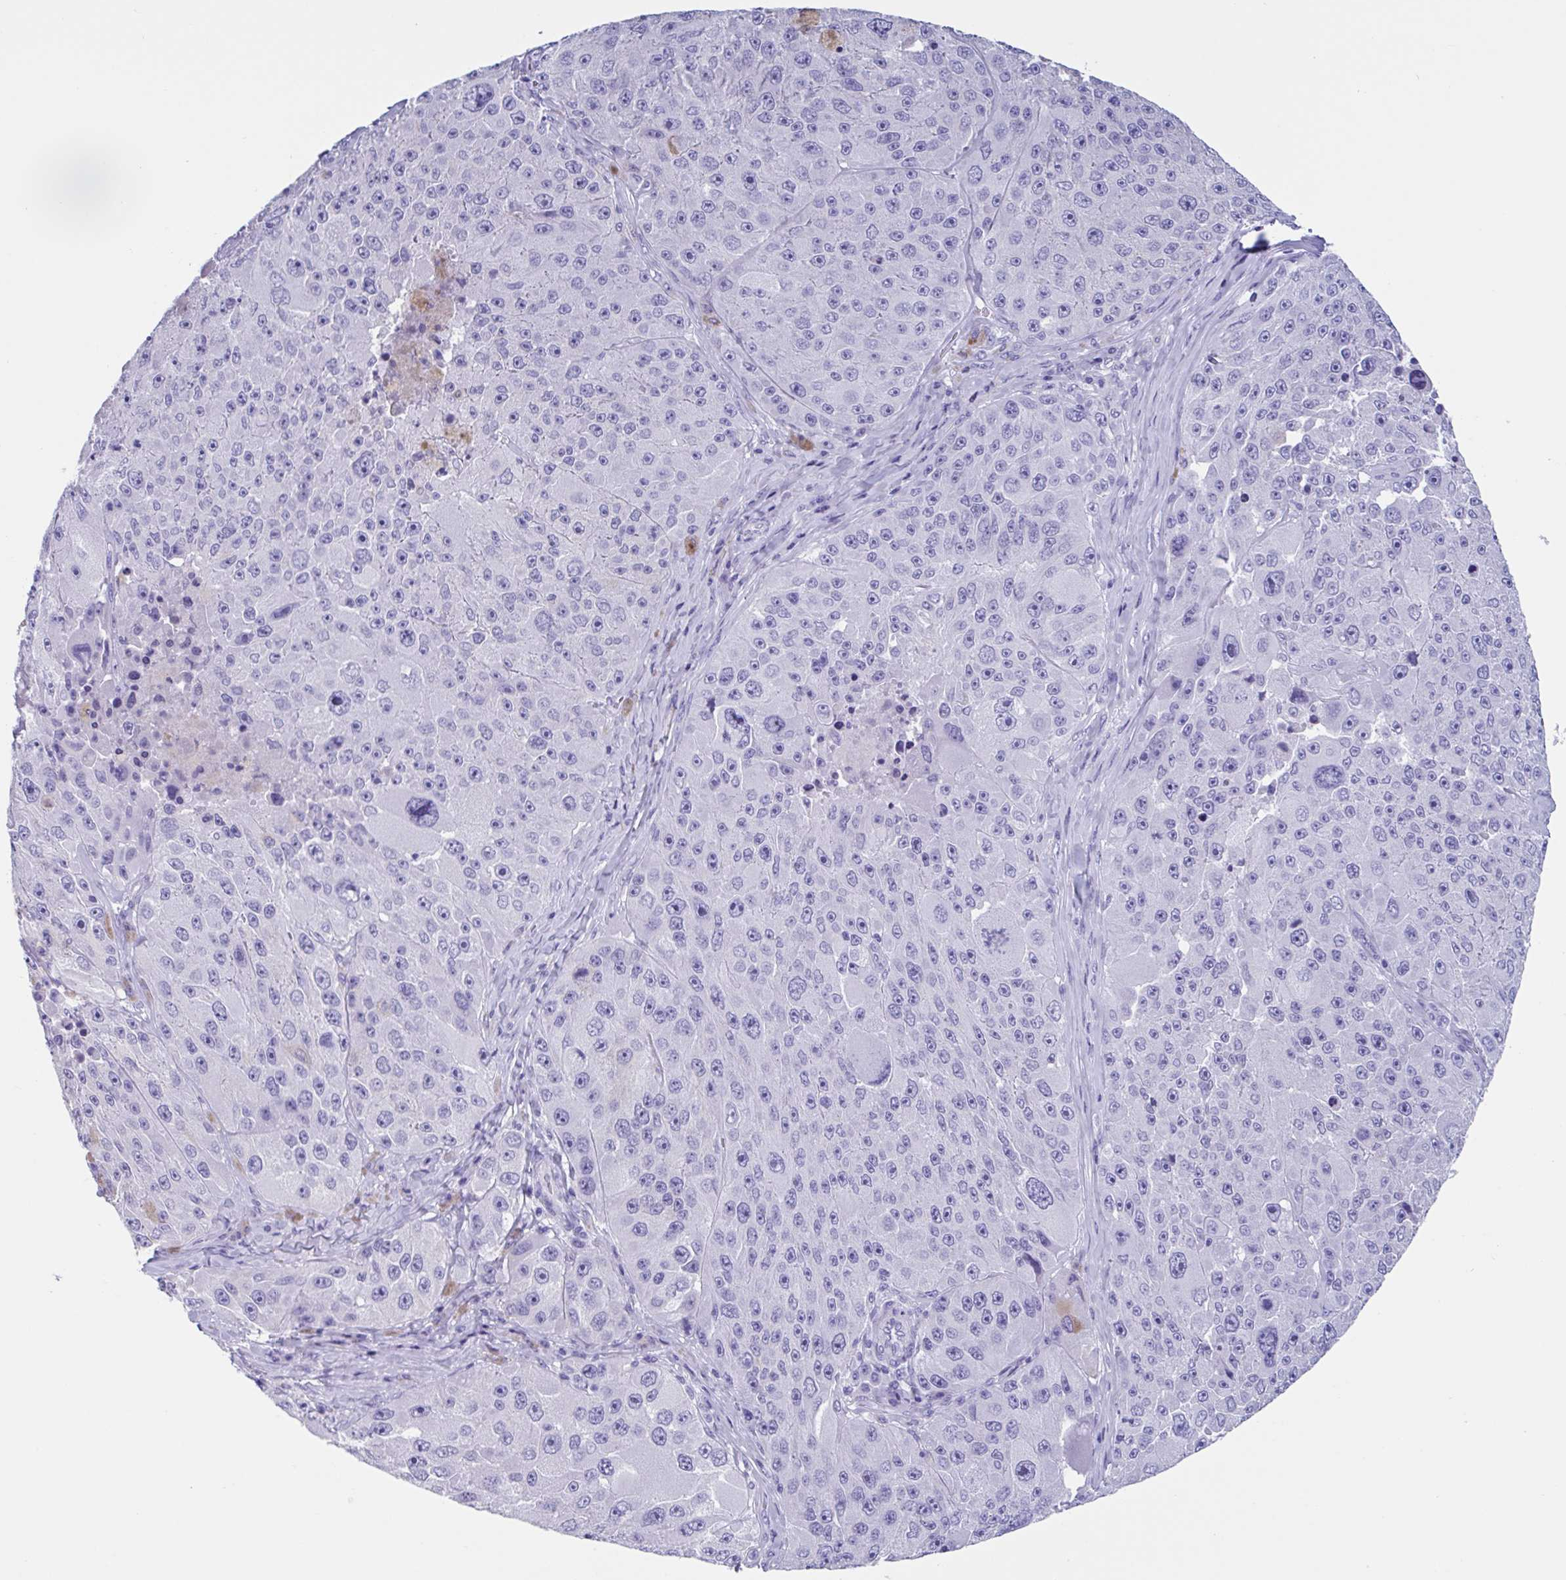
{"staining": {"intensity": "negative", "quantity": "none", "location": "none"}, "tissue": "melanoma", "cell_type": "Tumor cells", "image_type": "cancer", "snomed": [{"axis": "morphology", "description": "Malignant melanoma, Metastatic site"}, {"axis": "topography", "description": "Lymph node"}], "caption": "An immunohistochemistry (IHC) photomicrograph of malignant melanoma (metastatic site) is shown. There is no staining in tumor cells of malignant melanoma (metastatic site). (DAB immunohistochemistry, high magnification).", "gene": "USP35", "patient": {"sex": "male", "age": 62}}